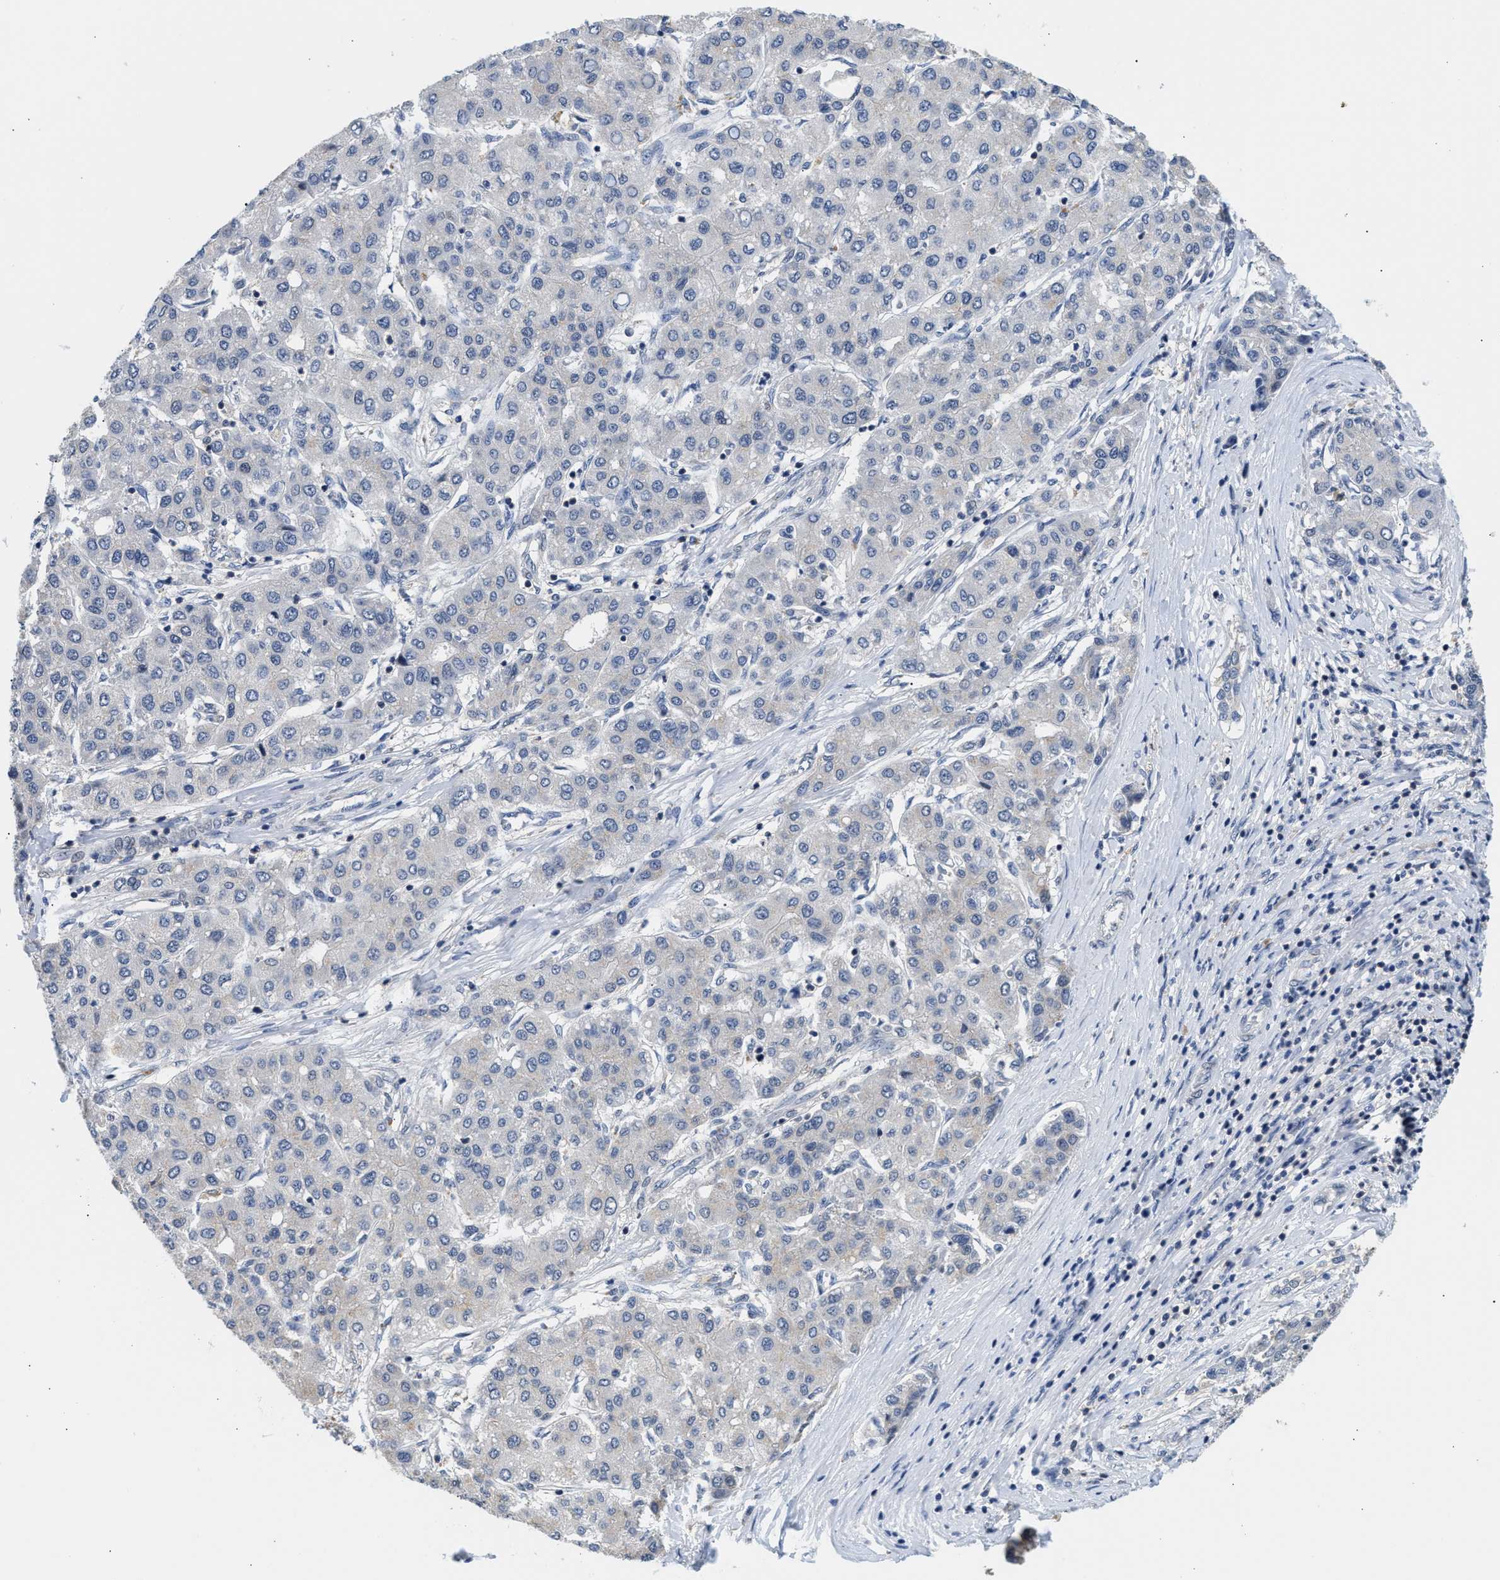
{"staining": {"intensity": "negative", "quantity": "none", "location": "none"}, "tissue": "liver cancer", "cell_type": "Tumor cells", "image_type": "cancer", "snomed": [{"axis": "morphology", "description": "Carcinoma, Hepatocellular, NOS"}, {"axis": "topography", "description": "Liver"}], "caption": "An IHC micrograph of liver cancer (hepatocellular carcinoma) is shown. There is no staining in tumor cells of liver cancer (hepatocellular carcinoma). Brightfield microscopy of IHC stained with DAB (3,3'-diaminobenzidine) (brown) and hematoxylin (blue), captured at high magnification.", "gene": "PPM1L", "patient": {"sex": "male", "age": 65}}